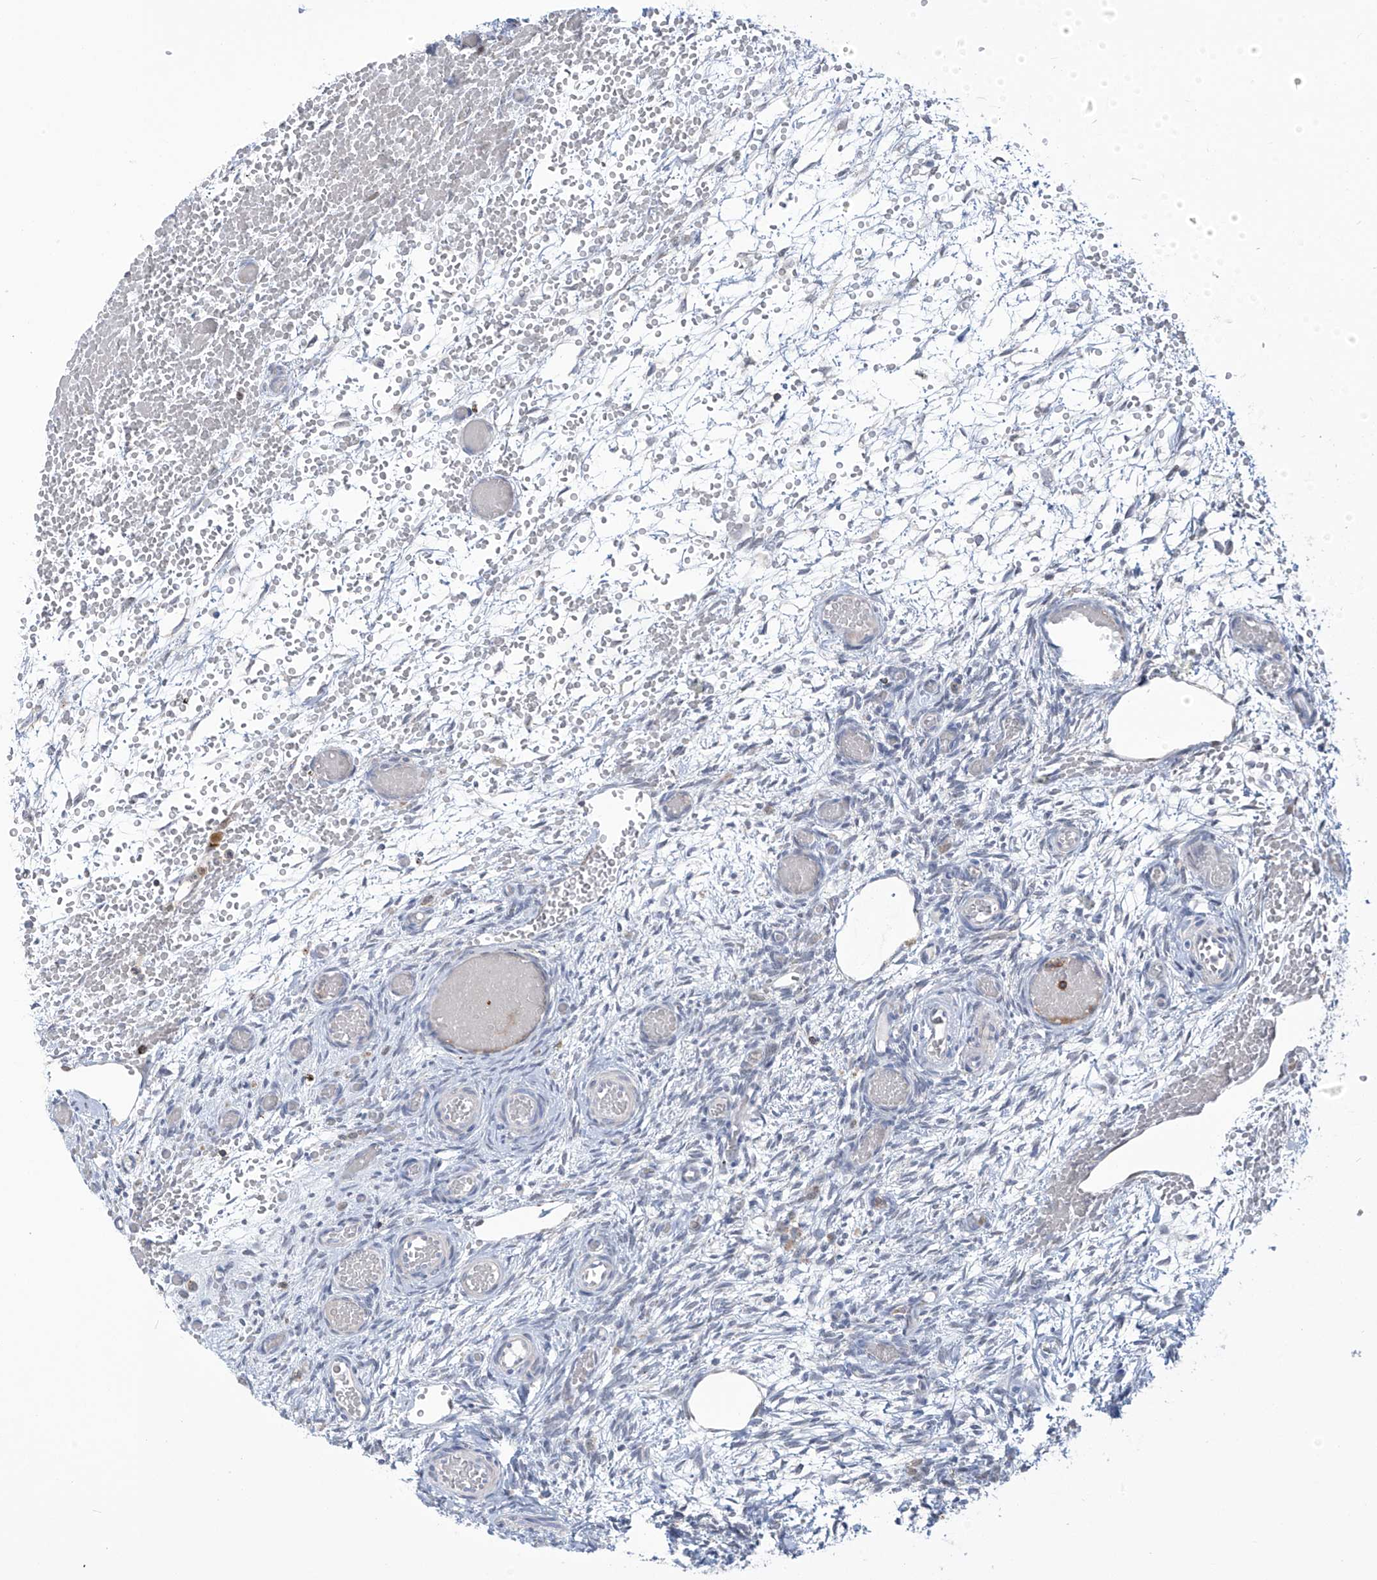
{"staining": {"intensity": "negative", "quantity": "none", "location": "none"}, "tissue": "ovary", "cell_type": "Ovarian stroma cells", "image_type": "normal", "snomed": [{"axis": "morphology", "description": "Adenocarcinoma, NOS"}, {"axis": "topography", "description": "Endometrium"}], "caption": "Human ovary stained for a protein using immunohistochemistry reveals no staining in ovarian stroma cells.", "gene": "IBA57", "patient": {"sex": "female", "age": 32}}